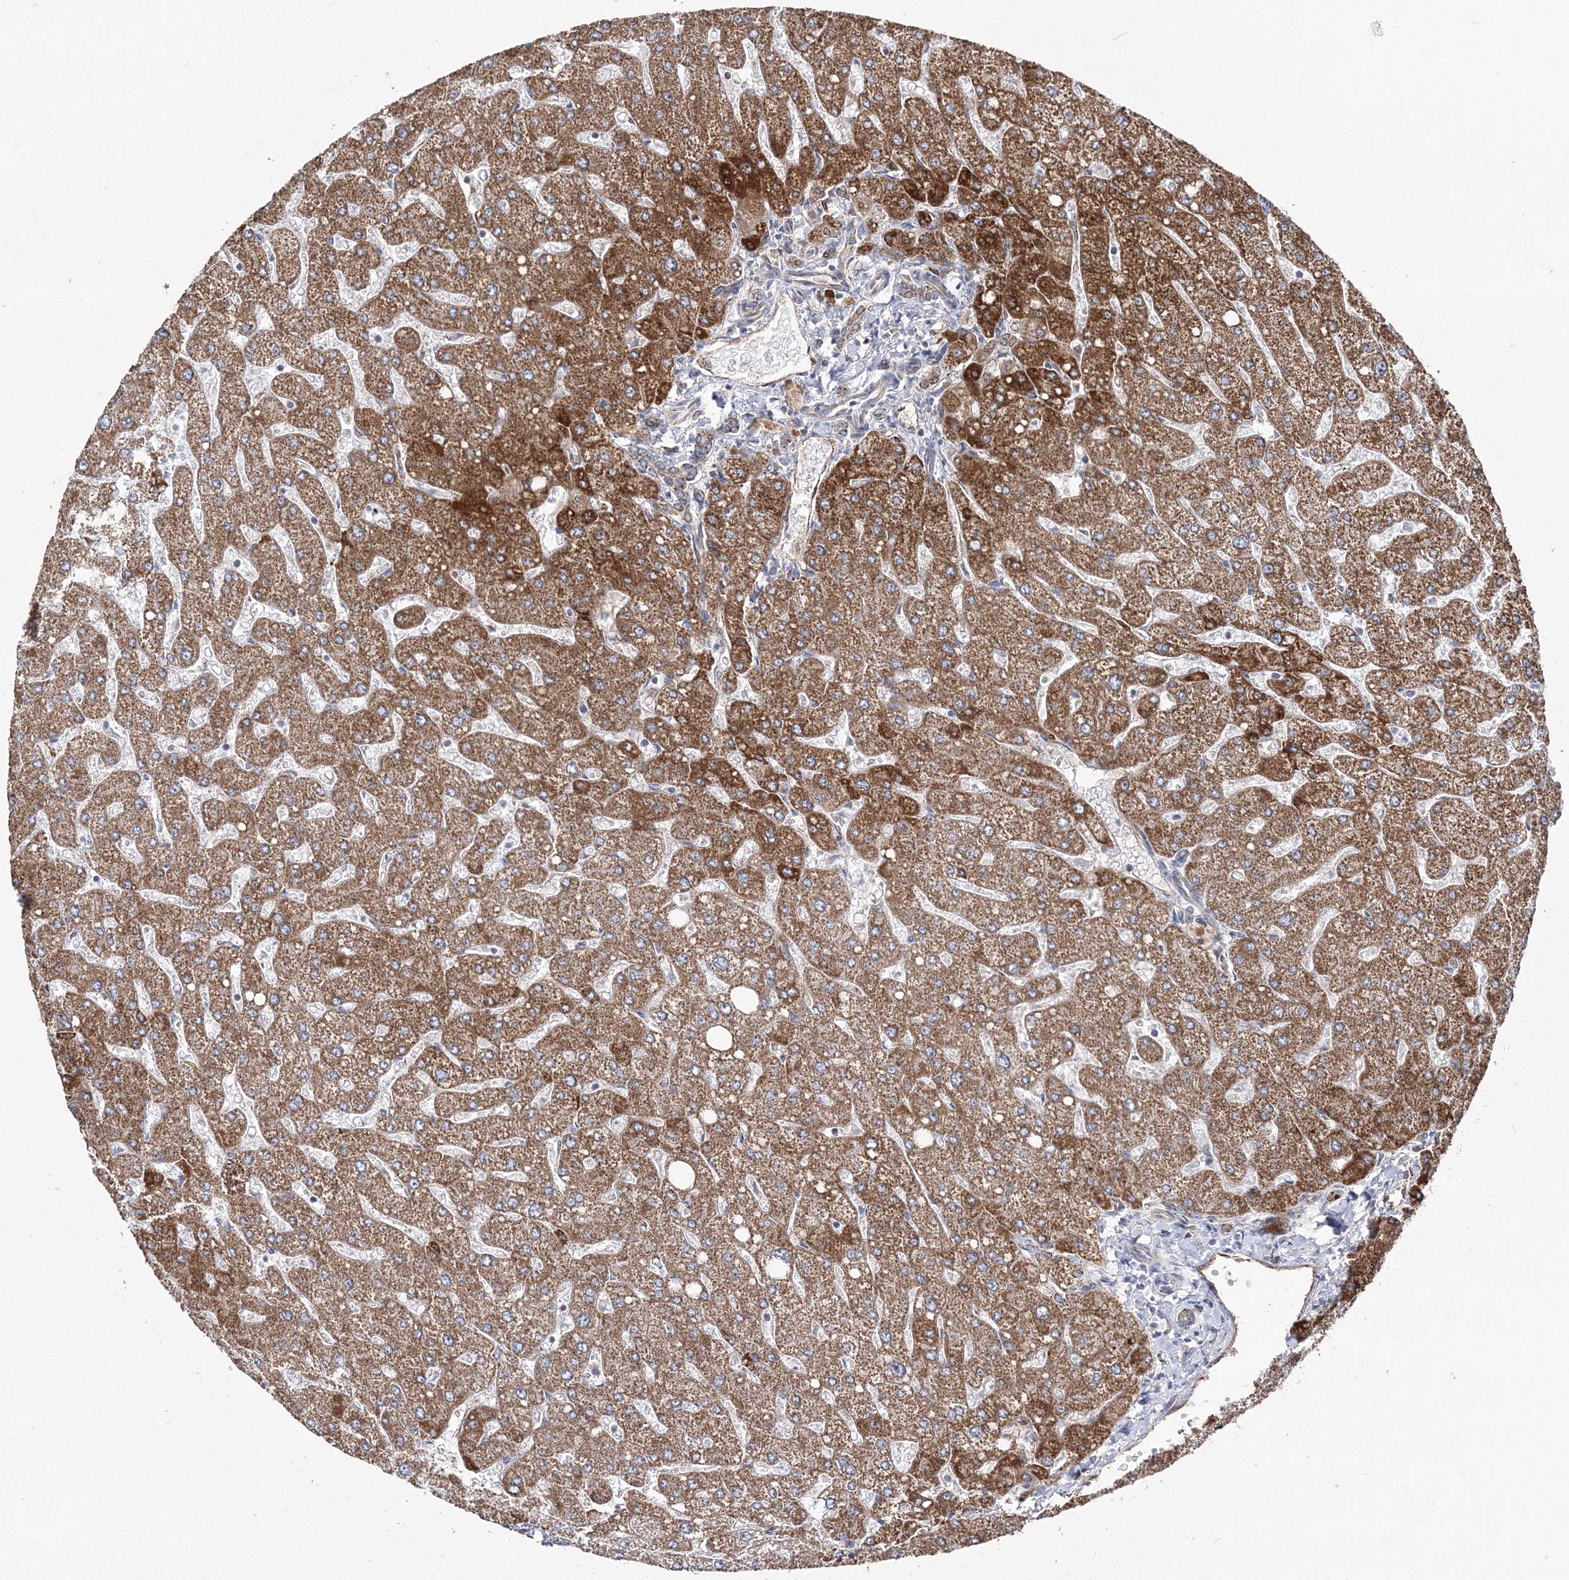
{"staining": {"intensity": "weak", "quantity": "25%-75%", "location": "cytoplasmic/membranous"}, "tissue": "liver", "cell_type": "Cholangiocytes", "image_type": "normal", "snomed": [{"axis": "morphology", "description": "Normal tissue, NOS"}, {"axis": "topography", "description": "Liver"}], "caption": "Immunohistochemistry (IHC) (DAB) staining of unremarkable human liver exhibits weak cytoplasmic/membranous protein staining in about 25%-75% of cholangiocytes. The staining was performed using DAB (3,3'-diaminobenzidine), with brown indicating positive protein expression. Nuclei are stained blue with hematoxylin.", "gene": "HIBCH", "patient": {"sex": "male", "age": 55}}